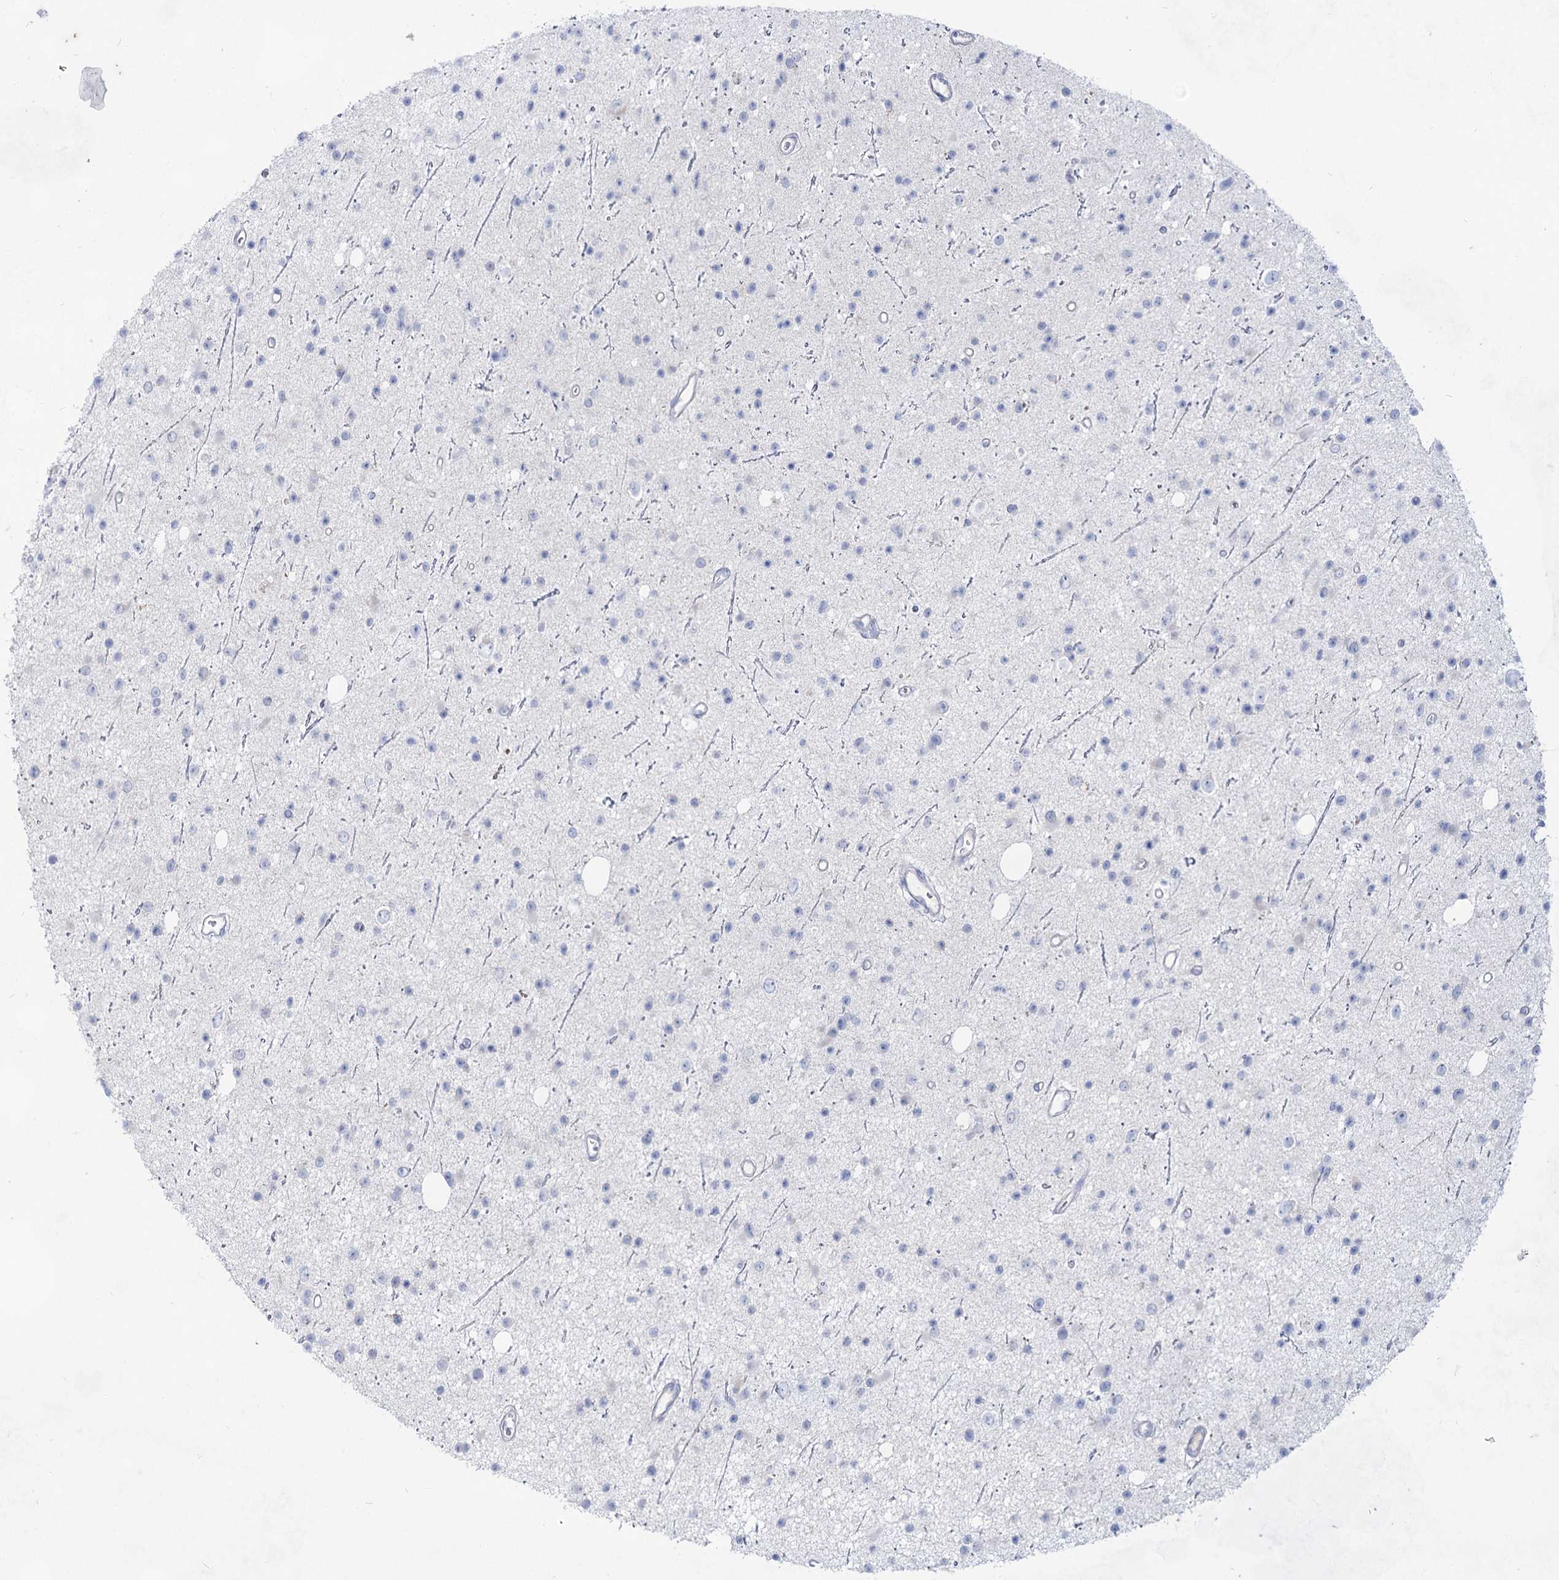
{"staining": {"intensity": "negative", "quantity": "none", "location": "none"}, "tissue": "glioma", "cell_type": "Tumor cells", "image_type": "cancer", "snomed": [{"axis": "morphology", "description": "Glioma, malignant, Low grade"}, {"axis": "topography", "description": "Cerebral cortex"}], "caption": "IHC image of neoplastic tissue: glioma stained with DAB (3,3'-diaminobenzidine) demonstrates no significant protein staining in tumor cells. (Stains: DAB (3,3'-diaminobenzidine) immunohistochemistry with hematoxylin counter stain, Microscopy: brightfield microscopy at high magnification).", "gene": "ACRV1", "patient": {"sex": "female", "age": 39}}